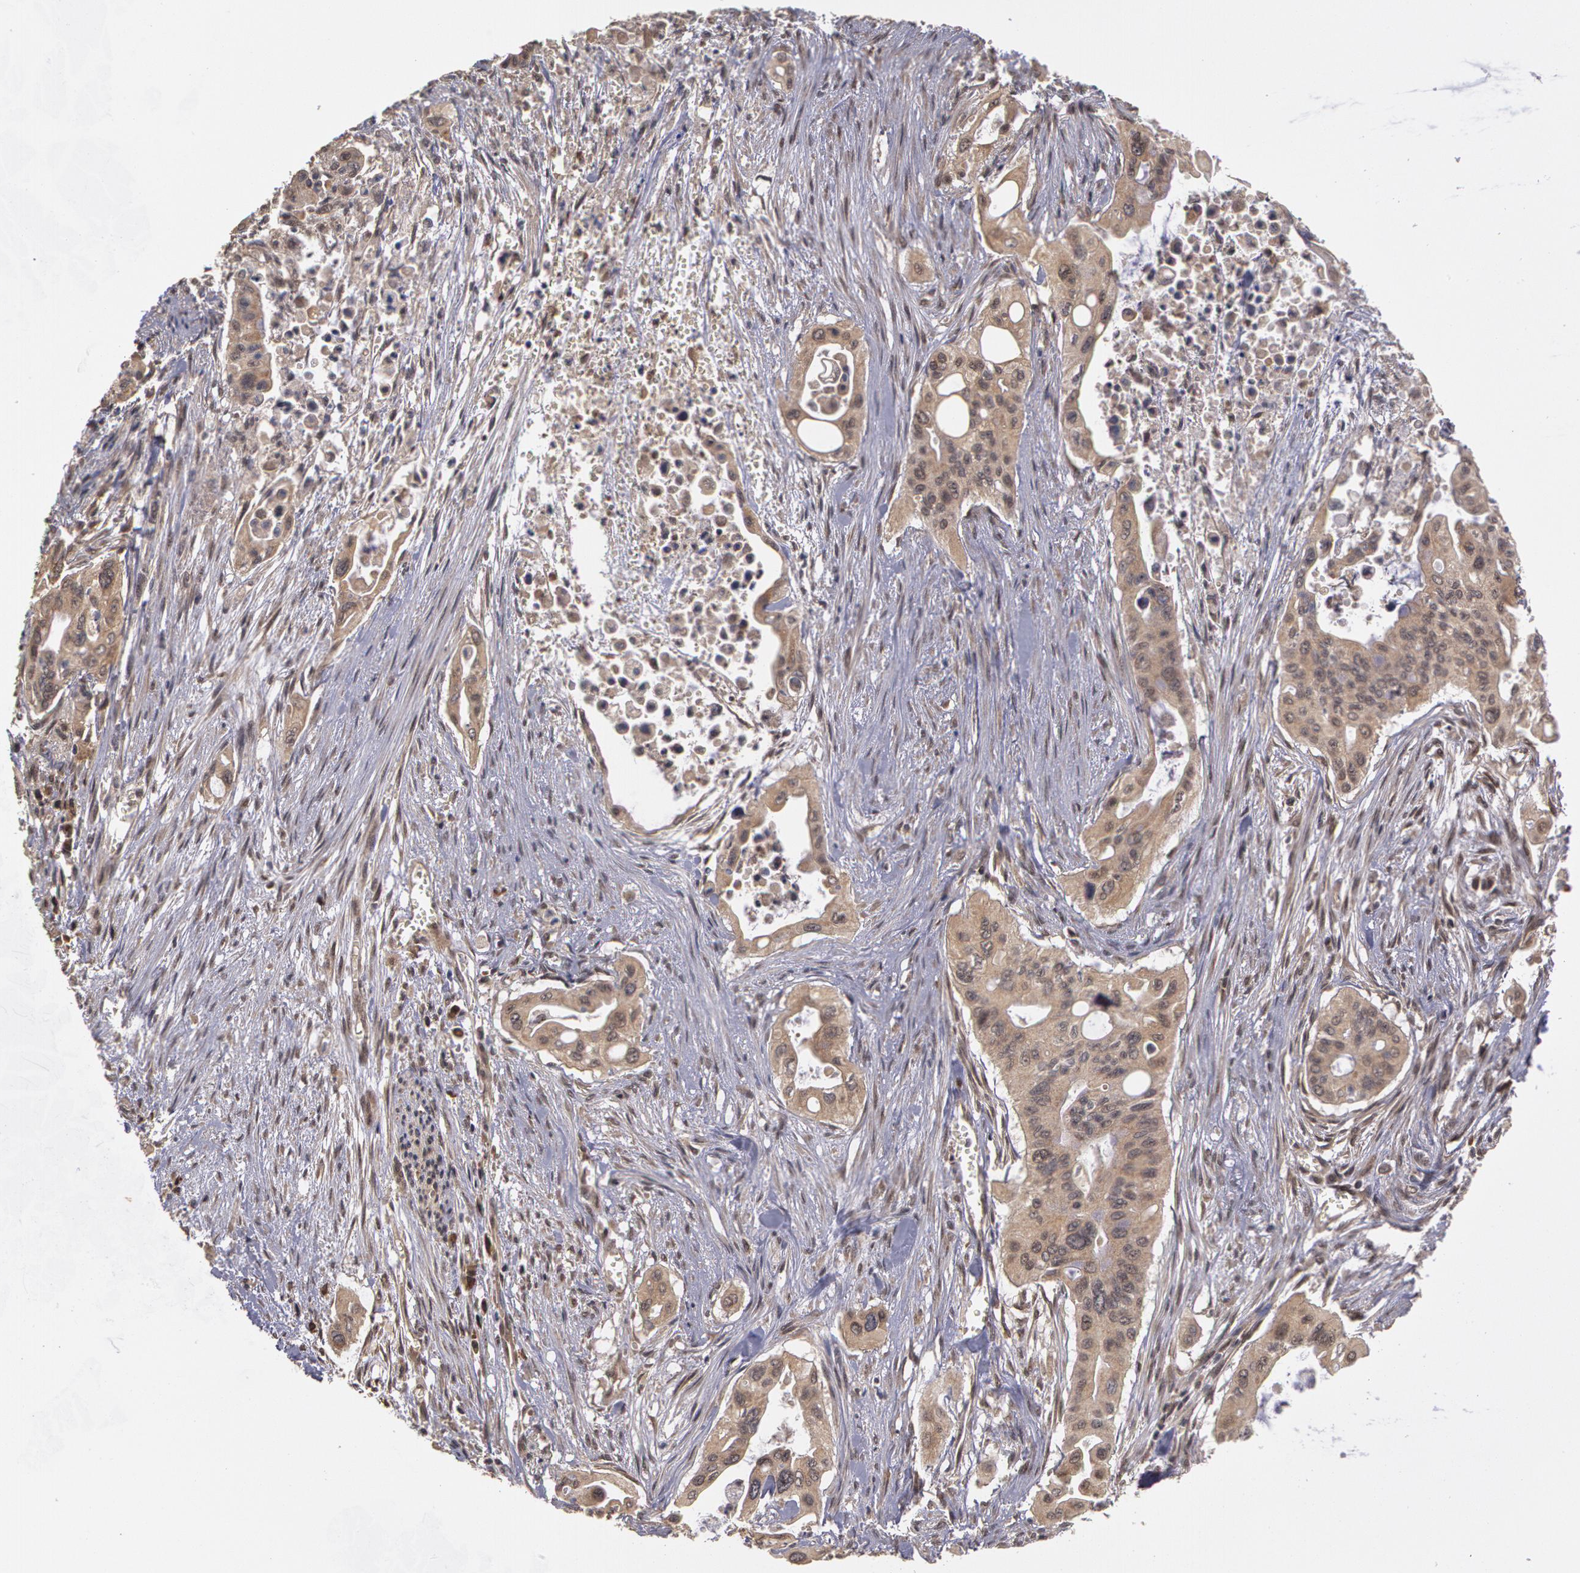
{"staining": {"intensity": "weak", "quantity": ">75%", "location": "cytoplasmic/membranous"}, "tissue": "pancreatic cancer", "cell_type": "Tumor cells", "image_type": "cancer", "snomed": [{"axis": "morphology", "description": "Adenocarcinoma, NOS"}, {"axis": "topography", "description": "Pancreas"}], "caption": "Weak cytoplasmic/membranous expression is identified in about >75% of tumor cells in adenocarcinoma (pancreatic).", "gene": "GLIS1", "patient": {"sex": "male", "age": 77}}